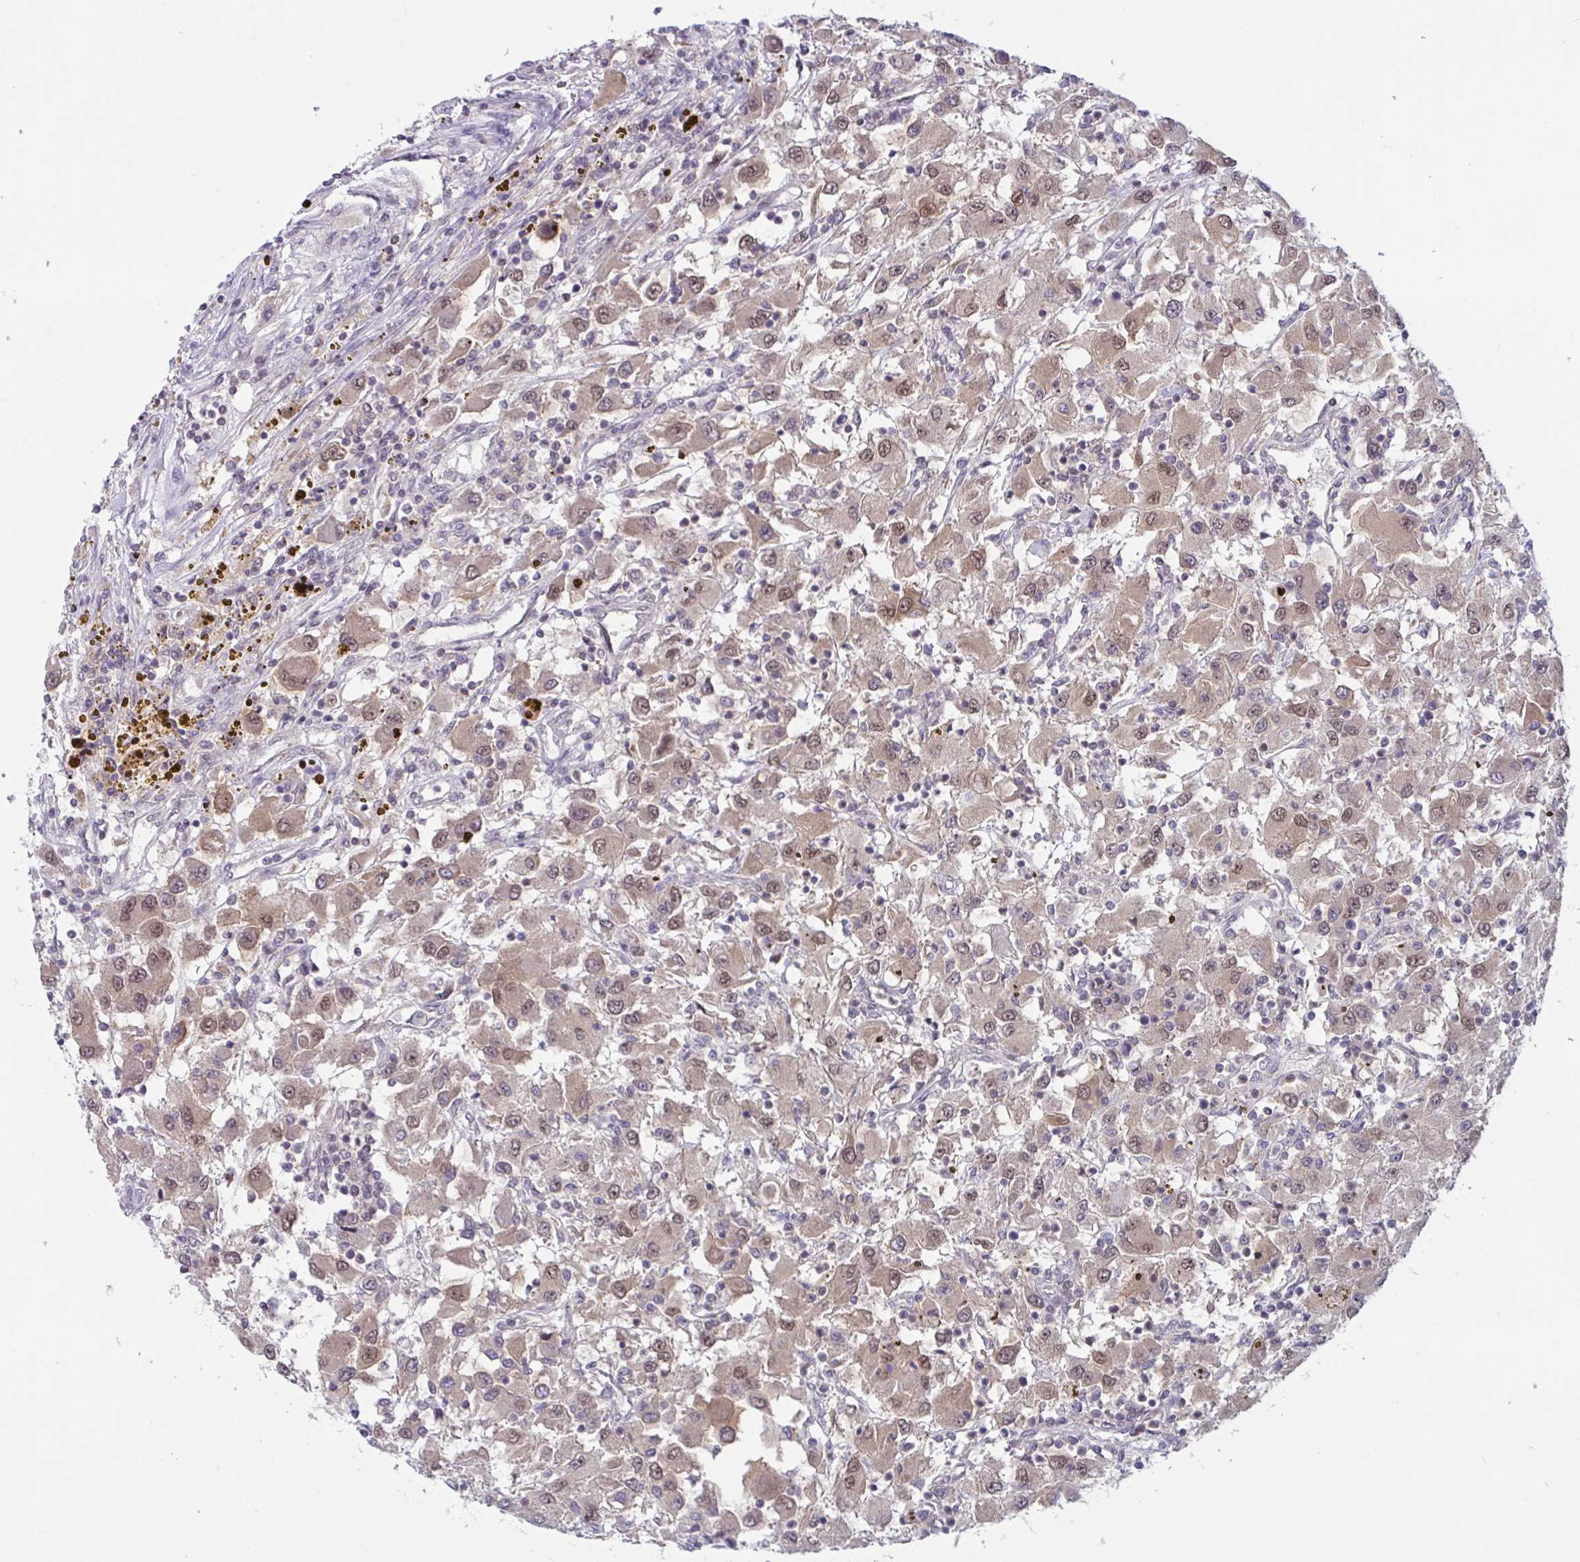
{"staining": {"intensity": "moderate", "quantity": "25%-75%", "location": "cytoplasmic/membranous,nuclear"}, "tissue": "renal cancer", "cell_type": "Tumor cells", "image_type": "cancer", "snomed": [{"axis": "morphology", "description": "Adenocarcinoma, NOS"}, {"axis": "topography", "description": "Kidney"}], "caption": "High-magnification brightfield microscopy of renal adenocarcinoma stained with DAB (3,3'-diaminobenzidine) (brown) and counterstained with hematoxylin (blue). tumor cells exhibit moderate cytoplasmic/membranous and nuclear positivity is identified in about25%-75% of cells. (Brightfield microscopy of DAB IHC at high magnification).", "gene": "TSN", "patient": {"sex": "female", "age": 67}}